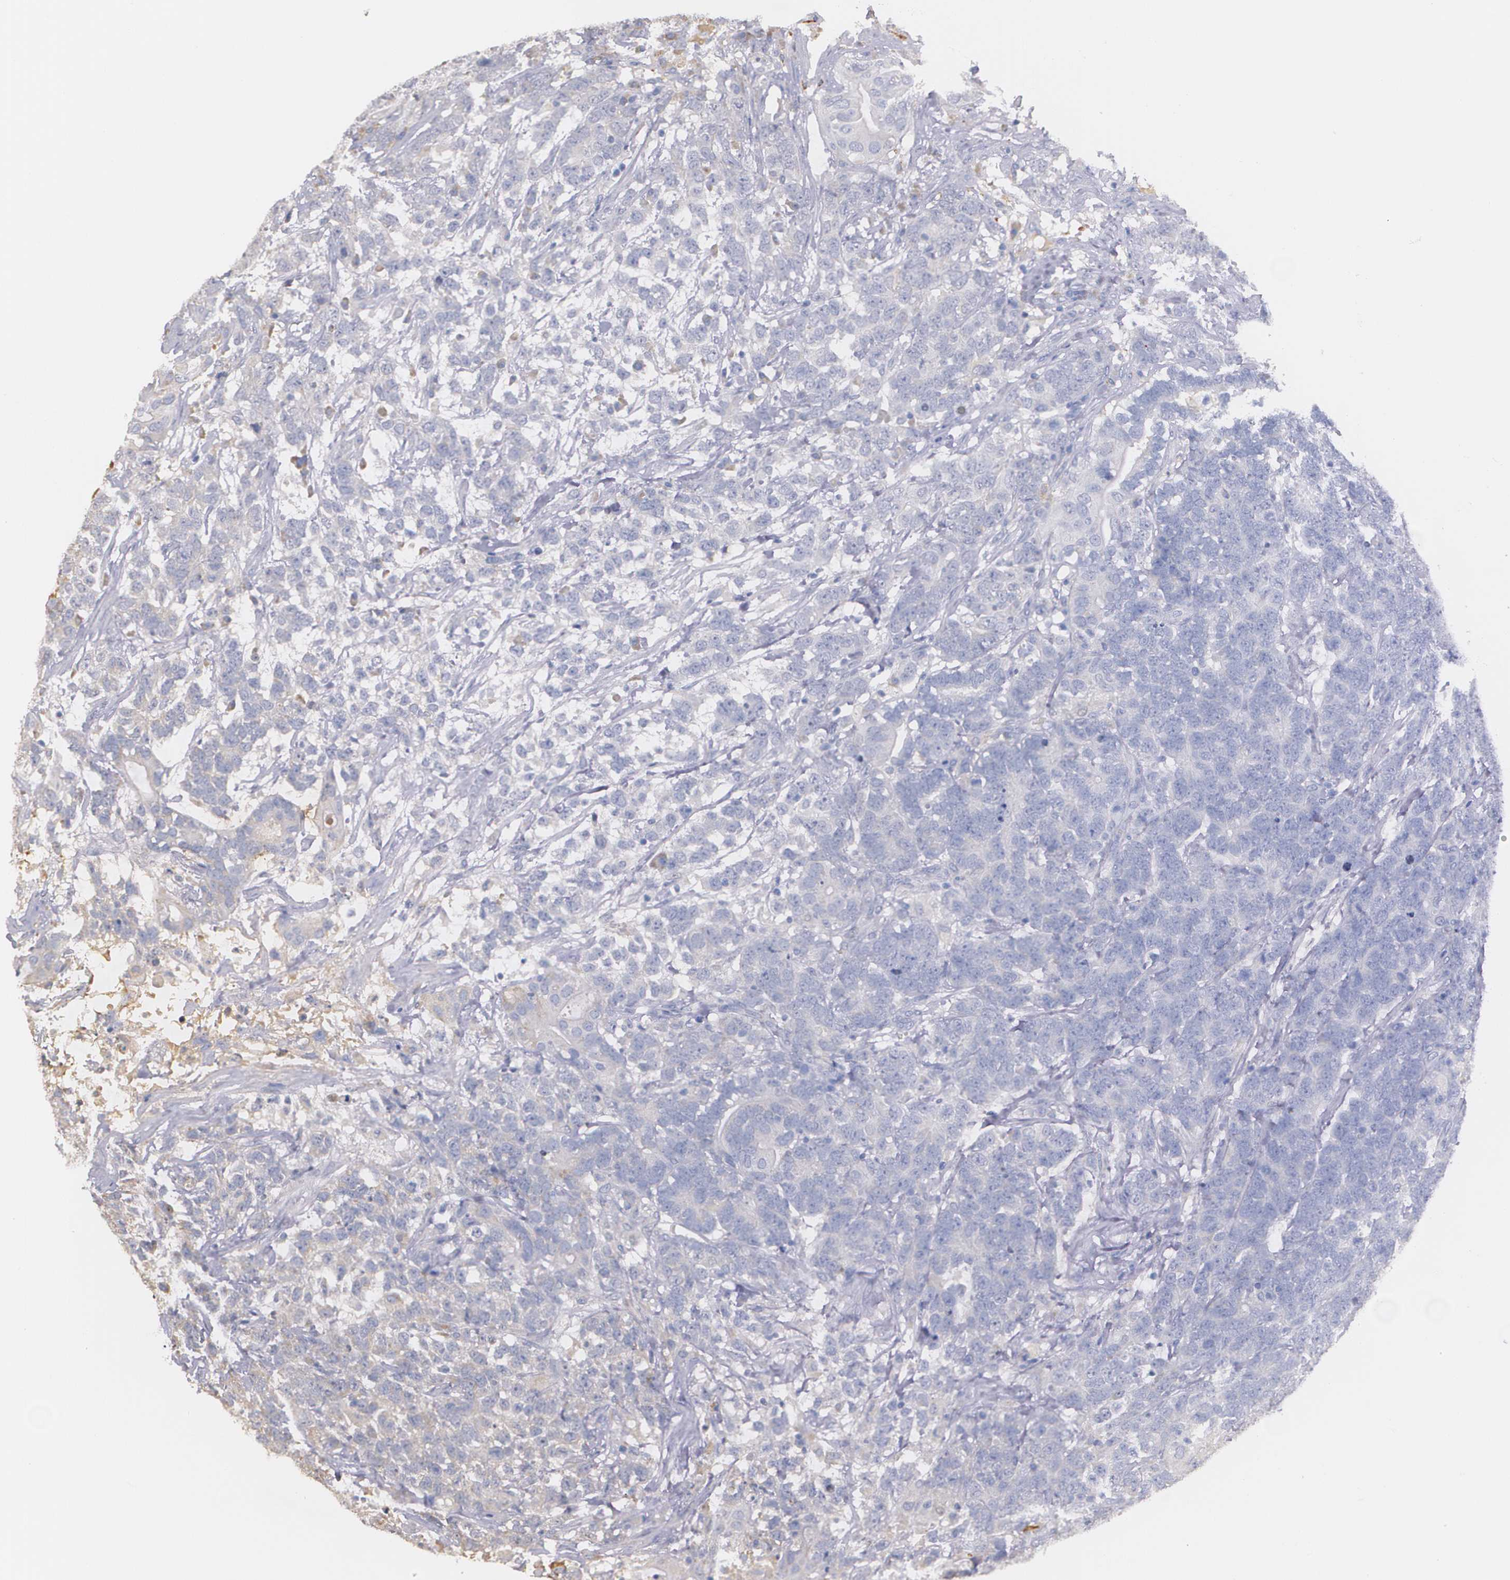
{"staining": {"intensity": "weak", "quantity": "<25%", "location": "cytoplasmic/membranous"}, "tissue": "testis cancer", "cell_type": "Tumor cells", "image_type": "cancer", "snomed": [{"axis": "morphology", "description": "Carcinoma, Embryonal, NOS"}, {"axis": "topography", "description": "Testis"}], "caption": "A photomicrograph of testis cancer (embryonal carcinoma) stained for a protein shows no brown staining in tumor cells.", "gene": "AMBP", "patient": {"sex": "male", "age": 26}}